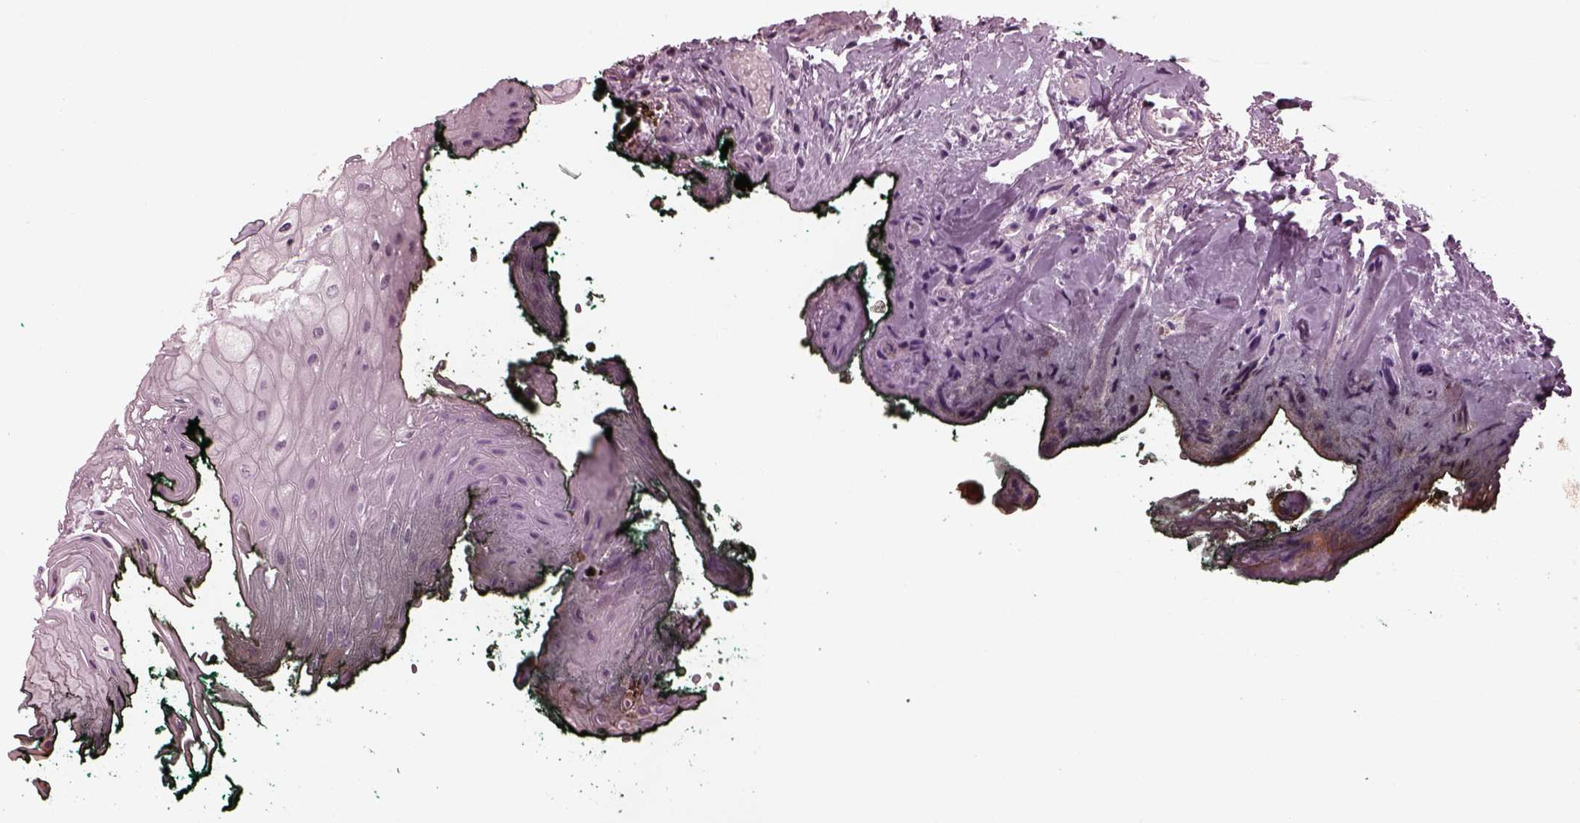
{"staining": {"intensity": "weak", "quantity": "<25%", "location": "cytoplasmic/membranous"}, "tissue": "oral mucosa", "cell_type": "Squamous epithelial cells", "image_type": "normal", "snomed": [{"axis": "morphology", "description": "Normal tissue, NOS"}, {"axis": "topography", "description": "Oral tissue"}, {"axis": "topography", "description": "Head-Neck"}], "caption": "Oral mucosa stained for a protein using IHC displays no expression squamous epithelial cells.", "gene": "AP4M1", "patient": {"sex": "female", "age": 68}}